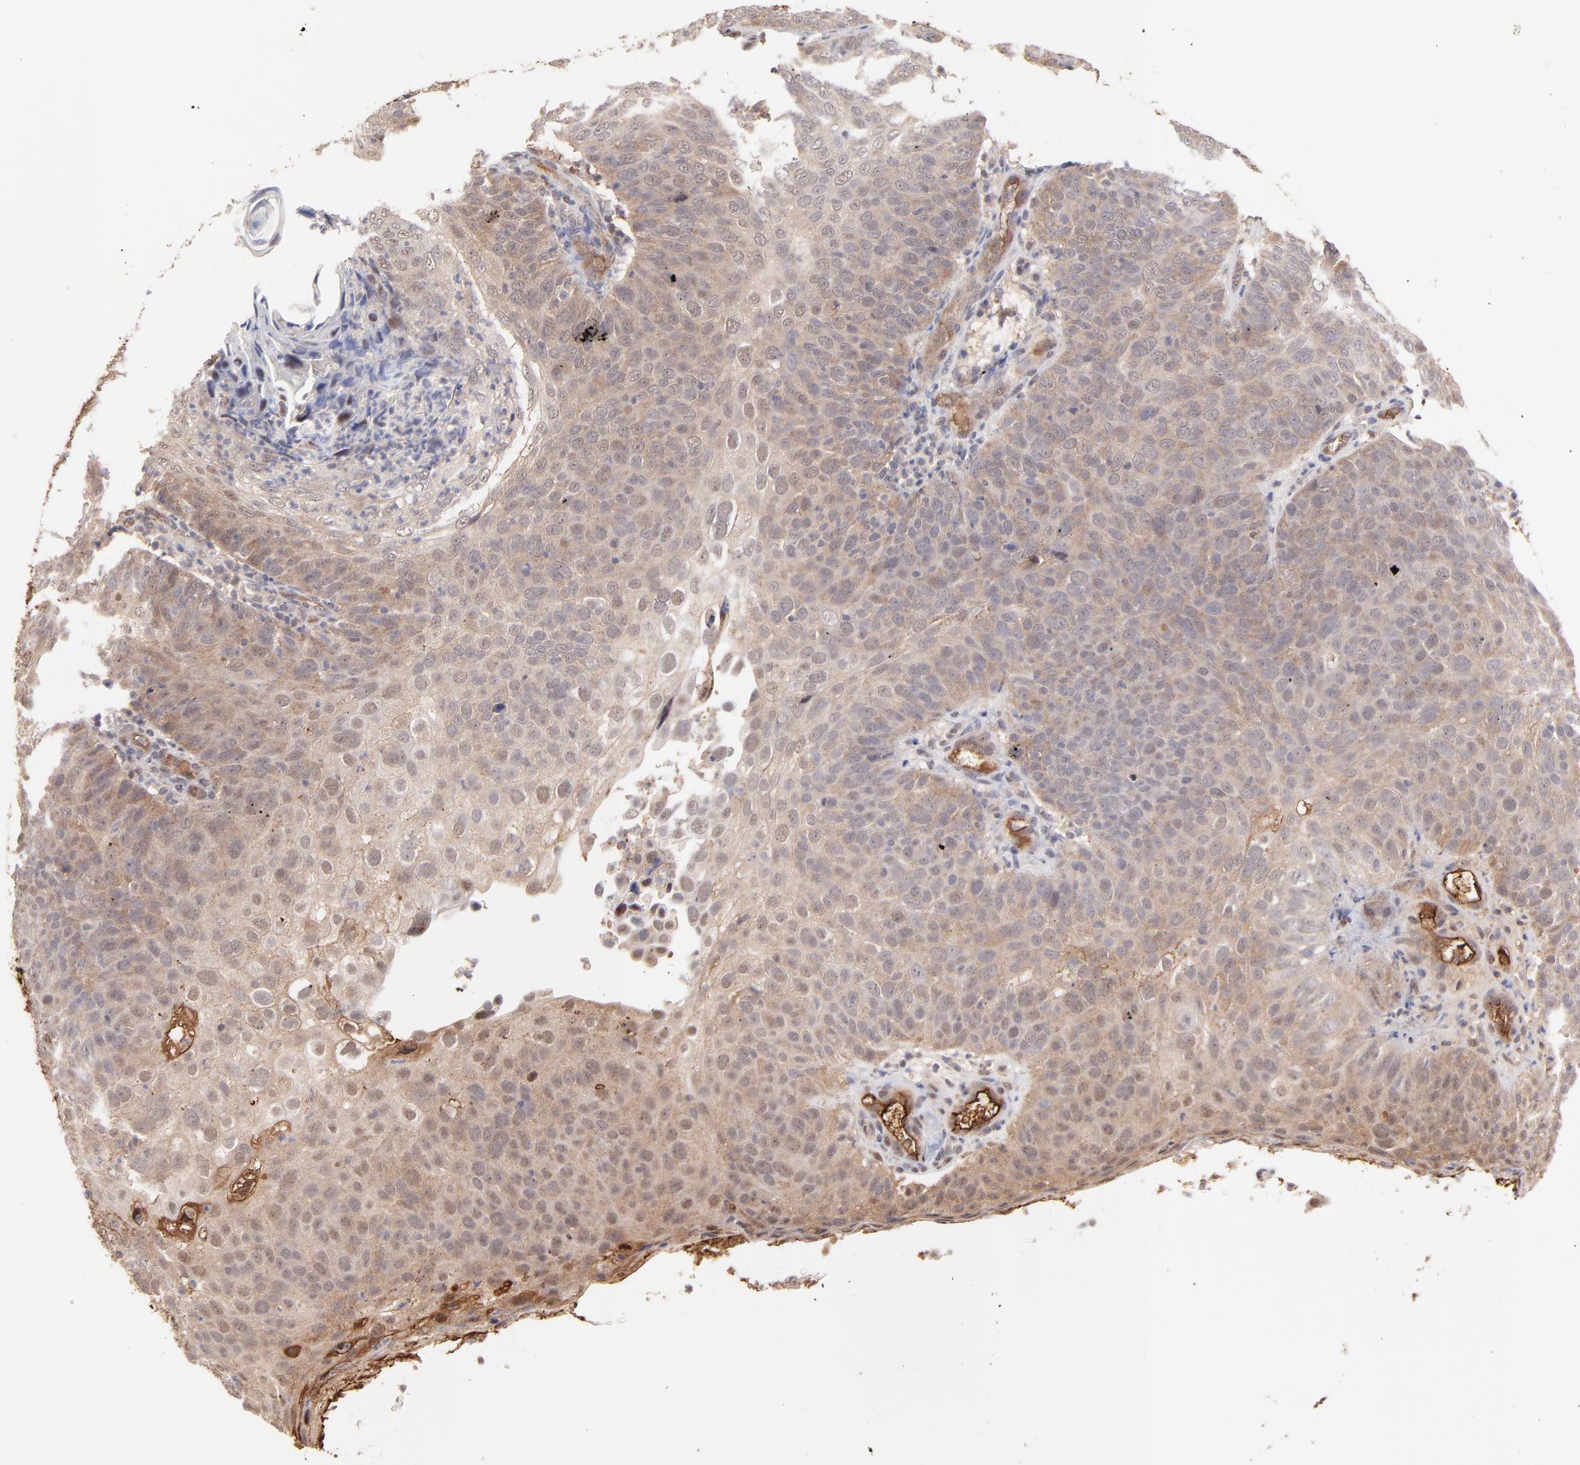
{"staining": {"intensity": "weak", "quantity": "25%-75%", "location": "cytoplasmic/membranous,nuclear"}, "tissue": "skin cancer", "cell_type": "Tumor cells", "image_type": "cancer", "snomed": [{"axis": "morphology", "description": "Squamous cell carcinoma, NOS"}, {"axis": "topography", "description": "Skin"}], "caption": "Protein staining of skin cancer (squamous cell carcinoma) tissue reveals weak cytoplasmic/membranous and nuclear expression in approximately 25%-75% of tumor cells.", "gene": "PSMD14", "patient": {"sex": "male", "age": 87}}